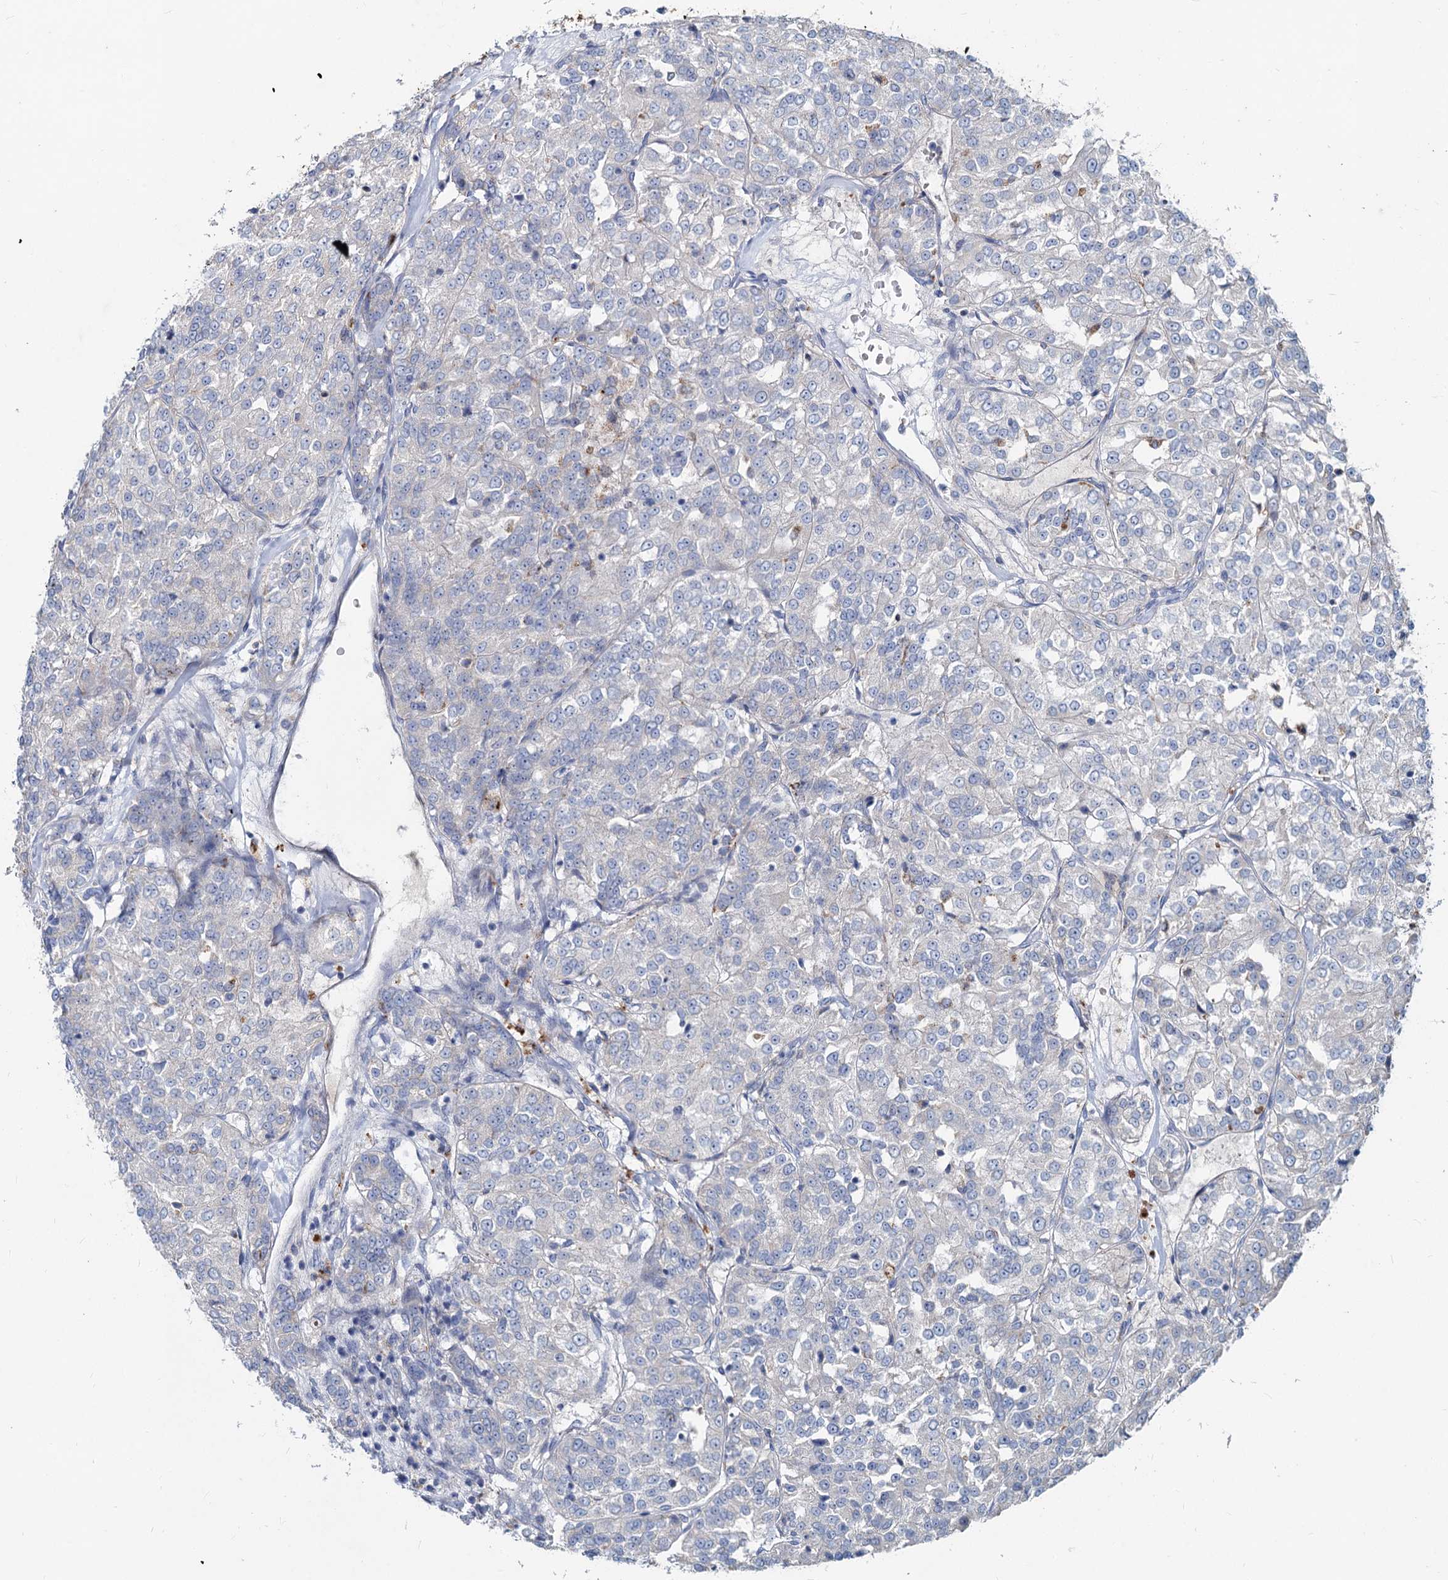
{"staining": {"intensity": "negative", "quantity": "none", "location": "none"}, "tissue": "renal cancer", "cell_type": "Tumor cells", "image_type": "cancer", "snomed": [{"axis": "morphology", "description": "Adenocarcinoma, NOS"}, {"axis": "topography", "description": "Kidney"}], "caption": "Tumor cells are negative for brown protein staining in renal adenocarcinoma.", "gene": "TMX2", "patient": {"sex": "female", "age": 63}}